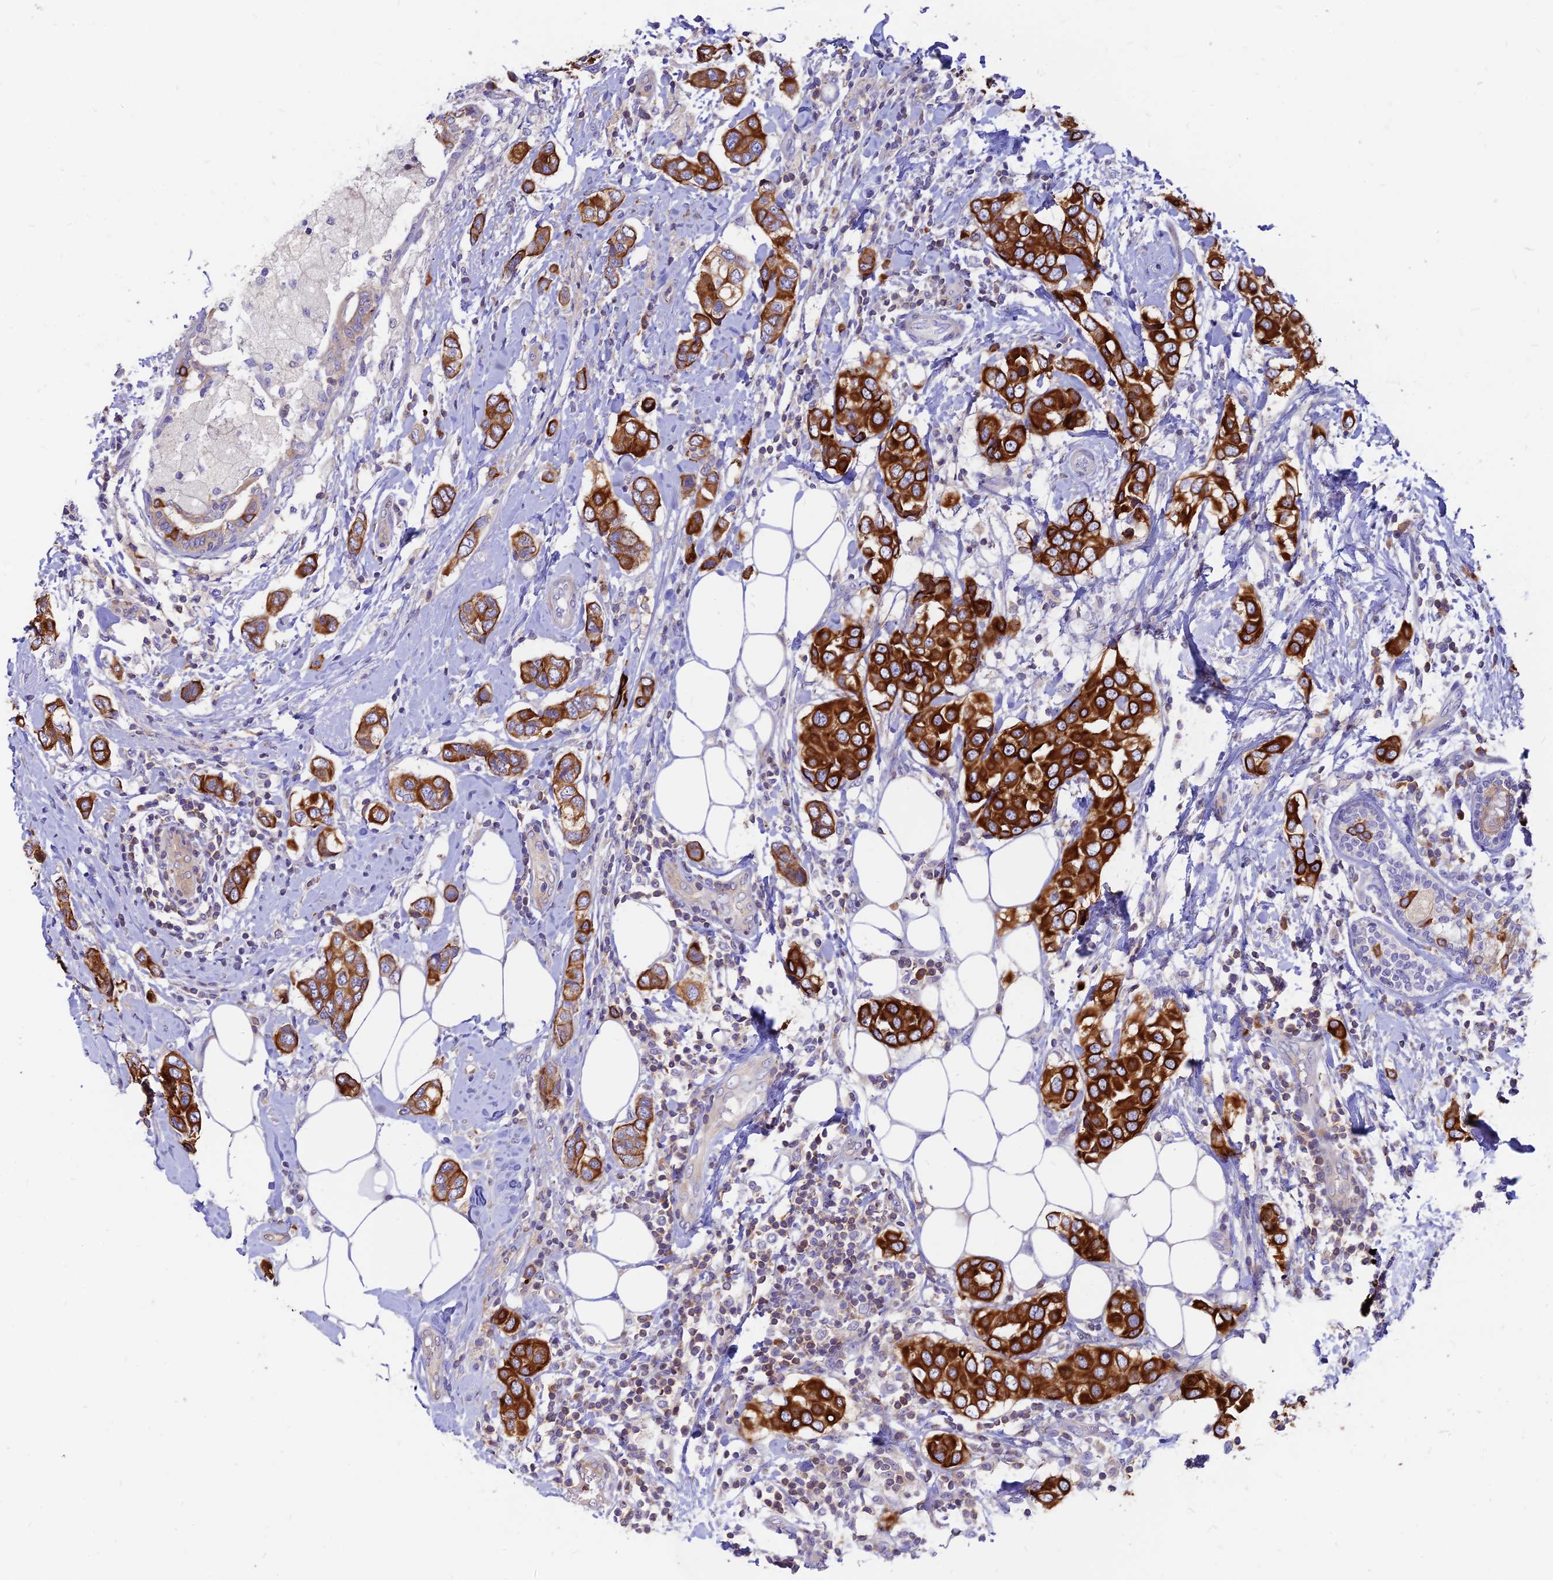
{"staining": {"intensity": "strong", "quantity": ">75%", "location": "cytoplasmic/membranous"}, "tissue": "breast cancer", "cell_type": "Tumor cells", "image_type": "cancer", "snomed": [{"axis": "morphology", "description": "Lobular carcinoma"}, {"axis": "topography", "description": "Breast"}], "caption": "Immunohistochemistry (IHC) of human breast cancer (lobular carcinoma) demonstrates high levels of strong cytoplasmic/membranous expression in about >75% of tumor cells.", "gene": "DENND2D", "patient": {"sex": "female", "age": 51}}